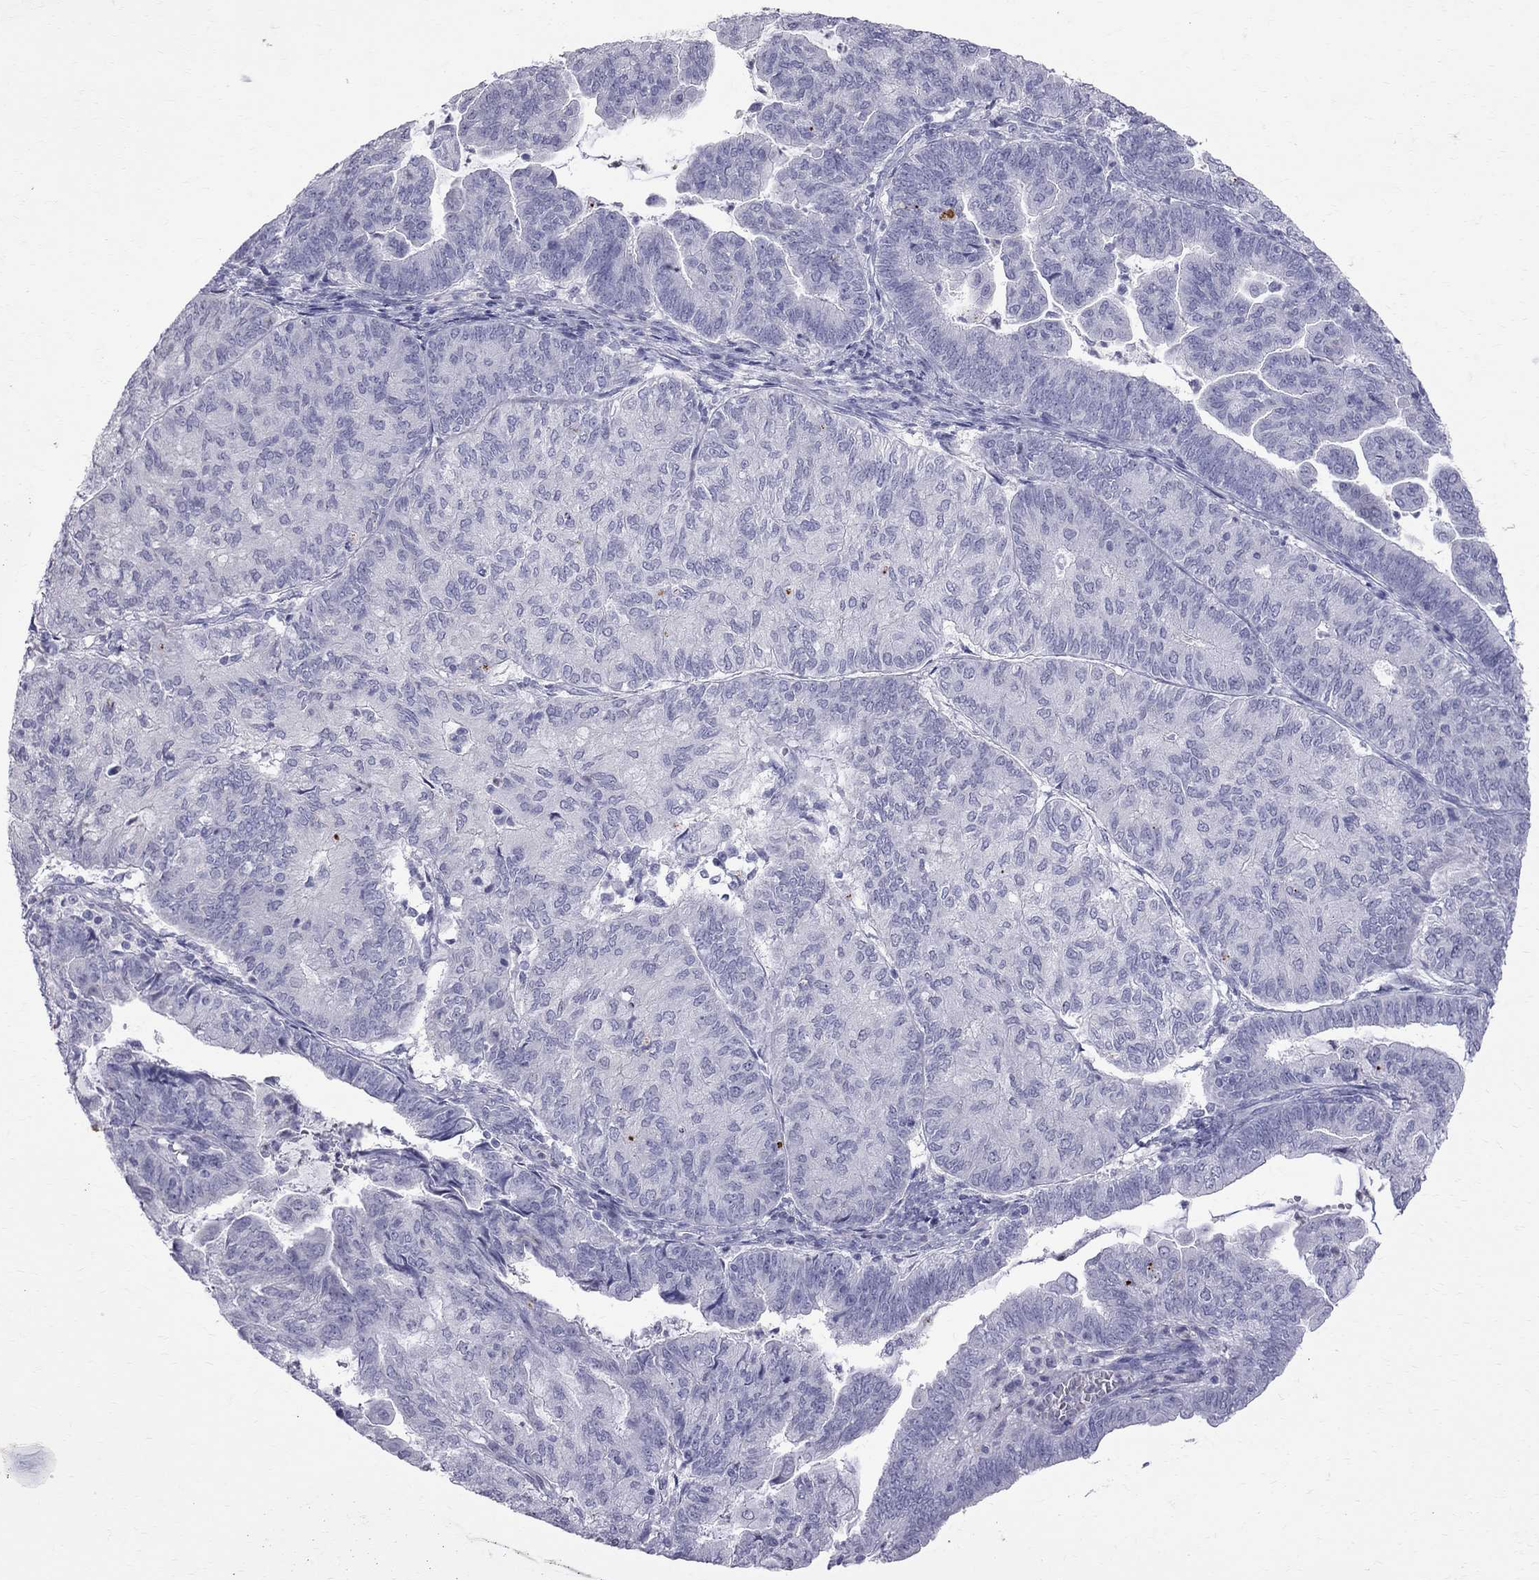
{"staining": {"intensity": "negative", "quantity": "none", "location": "none"}, "tissue": "endometrial cancer", "cell_type": "Tumor cells", "image_type": "cancer", "snomed": [{"axis": "morphology", "description": "Adenocarcinoma, NOS"}, {"axis": "topography", "description": "Endometrium"}], "caption": "IHC of human endometrial adenocarcinoma reveals no expression in tumor cells.", "gene": "MUC15", "patient": {"sex": "female", "age": 82}}